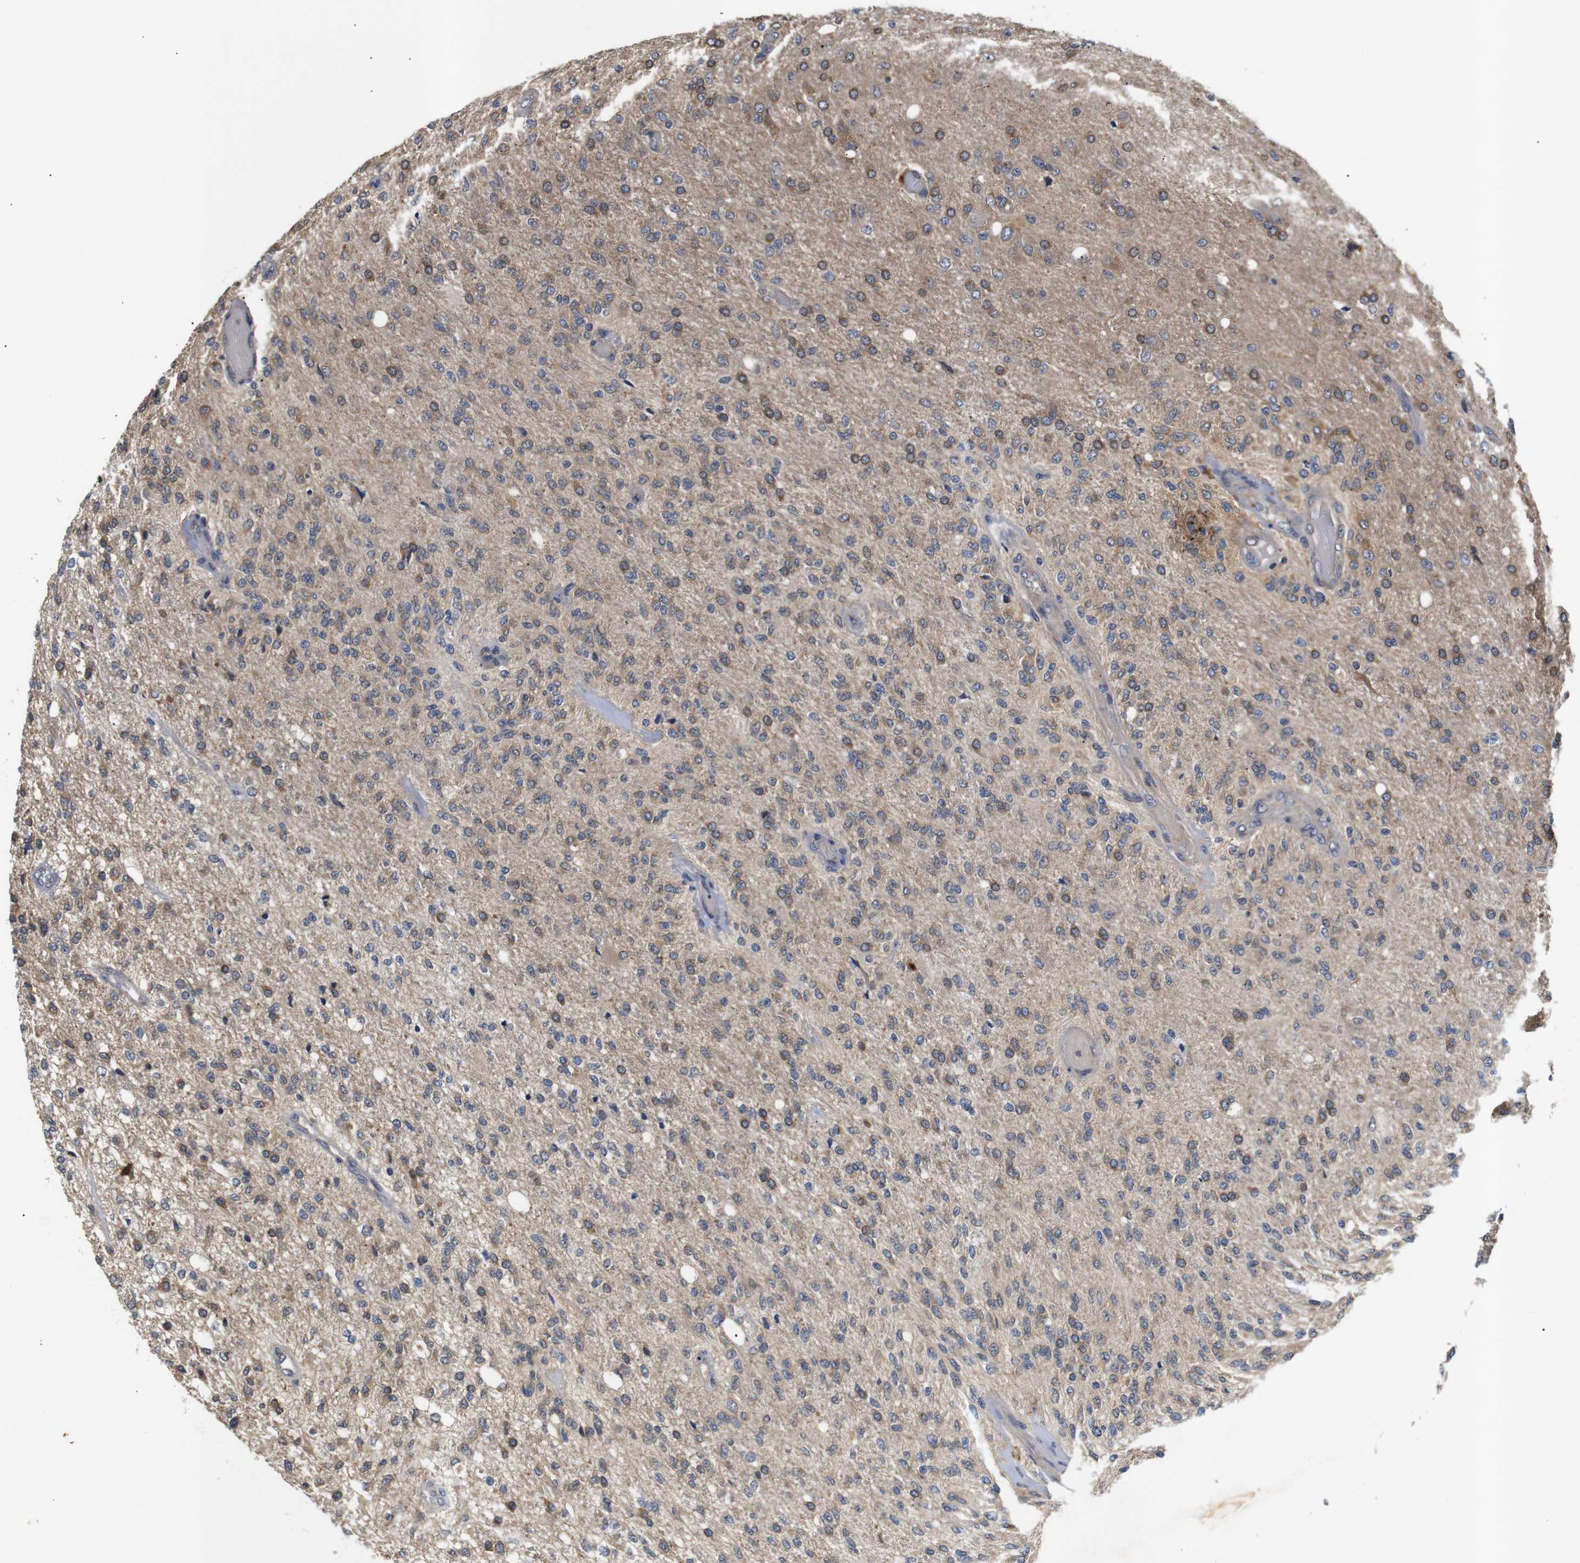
{"staining": {"intensity": "moderate", "quantity": ">75%", "location": "cytoplasmic/membranous"}, "tissue": "glioma", "cell_type": "Tumor cells", "image_type": "cancer", "snomed": [{"axis": "morphology", "description": "Normal tissue, NOS"}, {"axis": "morphology", "description": "Glioma, malignant, High grade"}, {"axis": "topography", "description": "Cerebral cortex"}], "caption": "Tumor cells show medium levels of moderate cytoplasmic/membranous staining in about >75% of cells in glioma. The staining is performed using DAB brown chromogen to label protein expression. The nuclei are counter-stained blue using hematoxylin.", "gene": "RIPK1", "patient": {"sex": "male", "age": 77}}